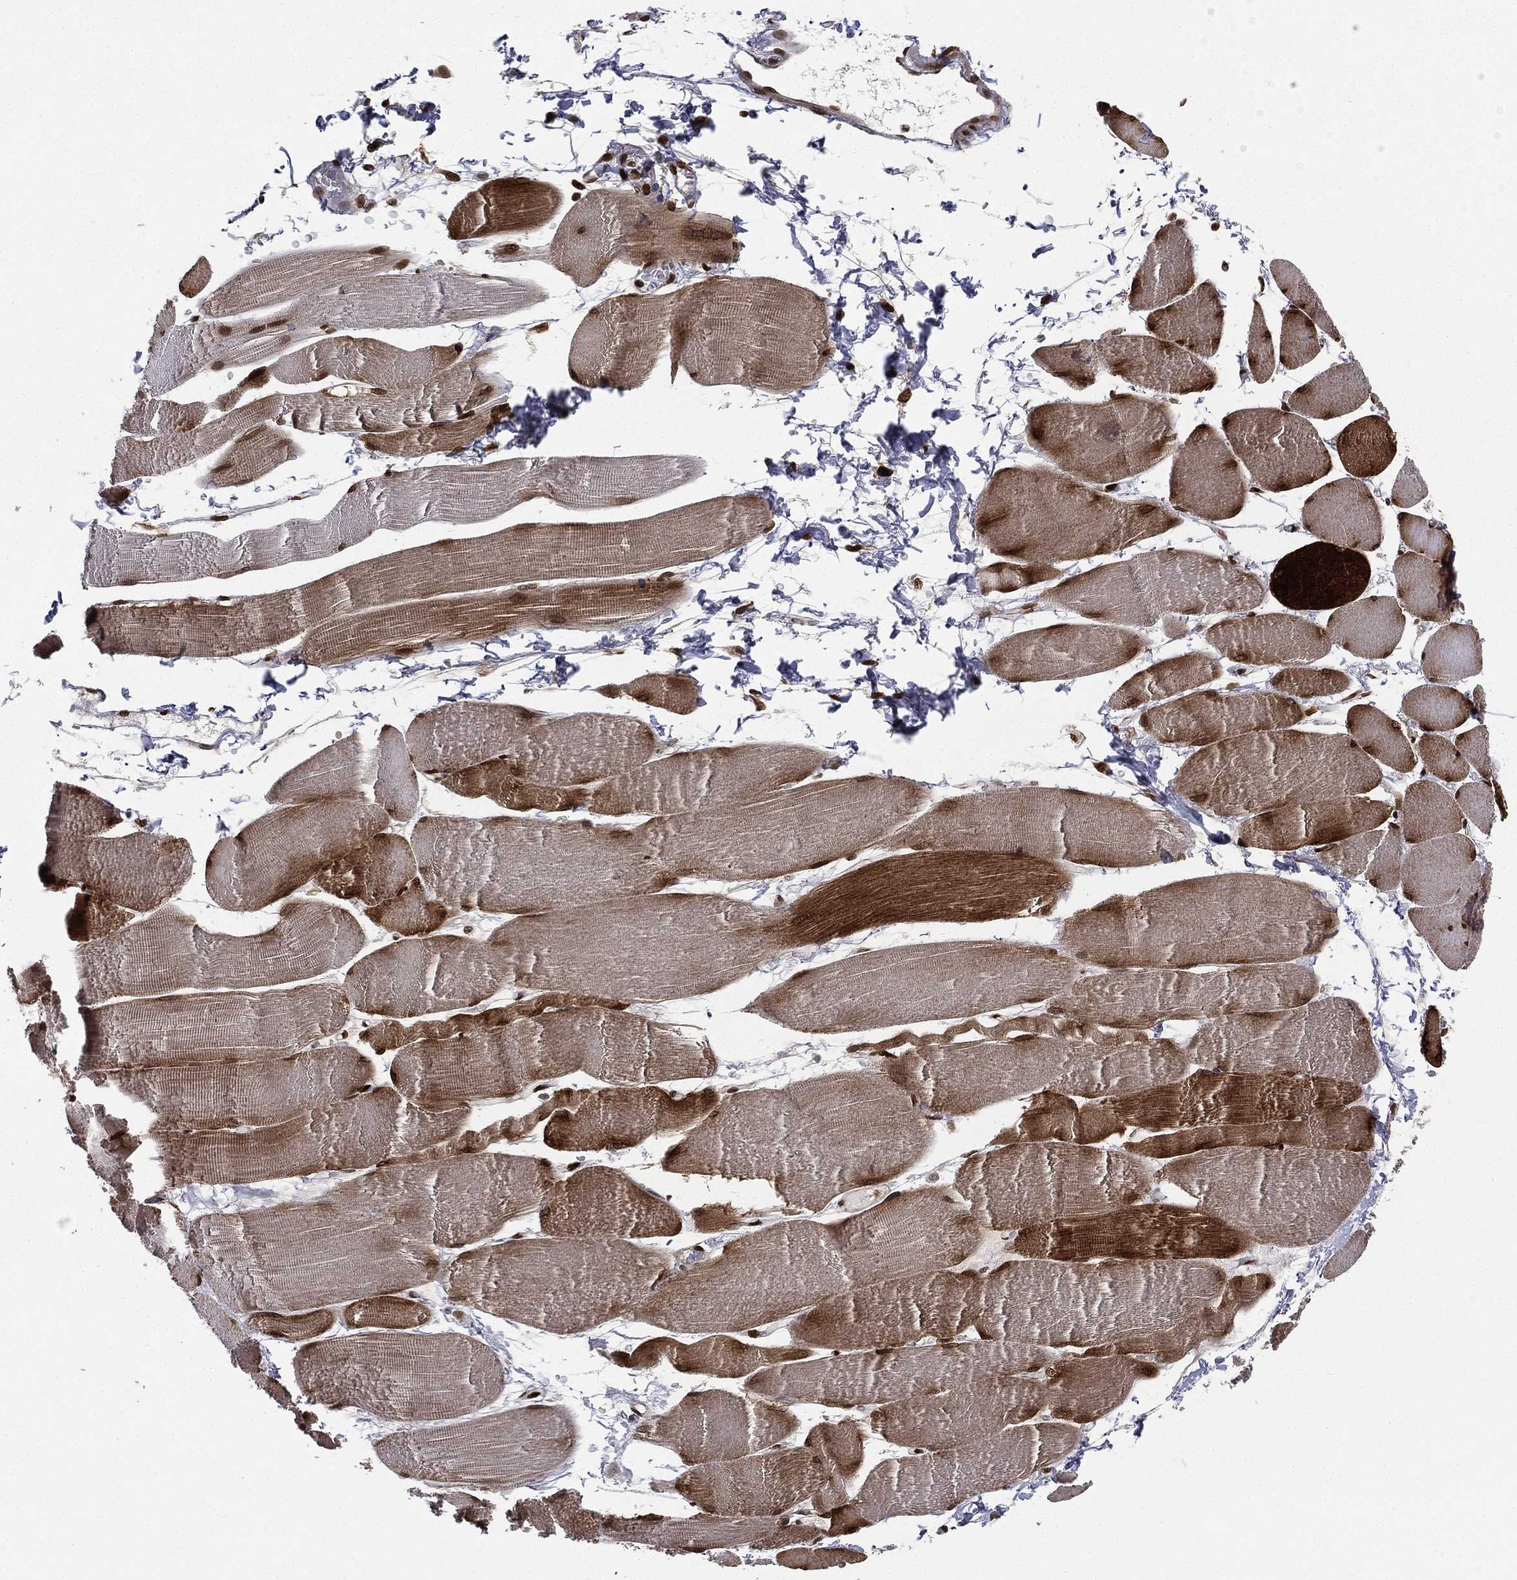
{"staining": {"intensity": "strong", "quantity": ">75%", "location": "cytoplasmic/membranous,nuclear"}, "tissue": "skeletal muscle", "cell_type": "Myocytes", "image_type": "normal", "snomed": [{"axis": "morphology", "description": "Normal tissue, NOS"}, {"axis": "topography", "description": "Skeletal muscle"}], "caption": "The histopathology image displays staining of unremarkable skeletal muscle, revealing strong cytoplasmic/membranous,nuclear protein positivity (brown color) within myocytes.", "gene": "LMNB1", "patient": {"sex": "male", "age": 56}}